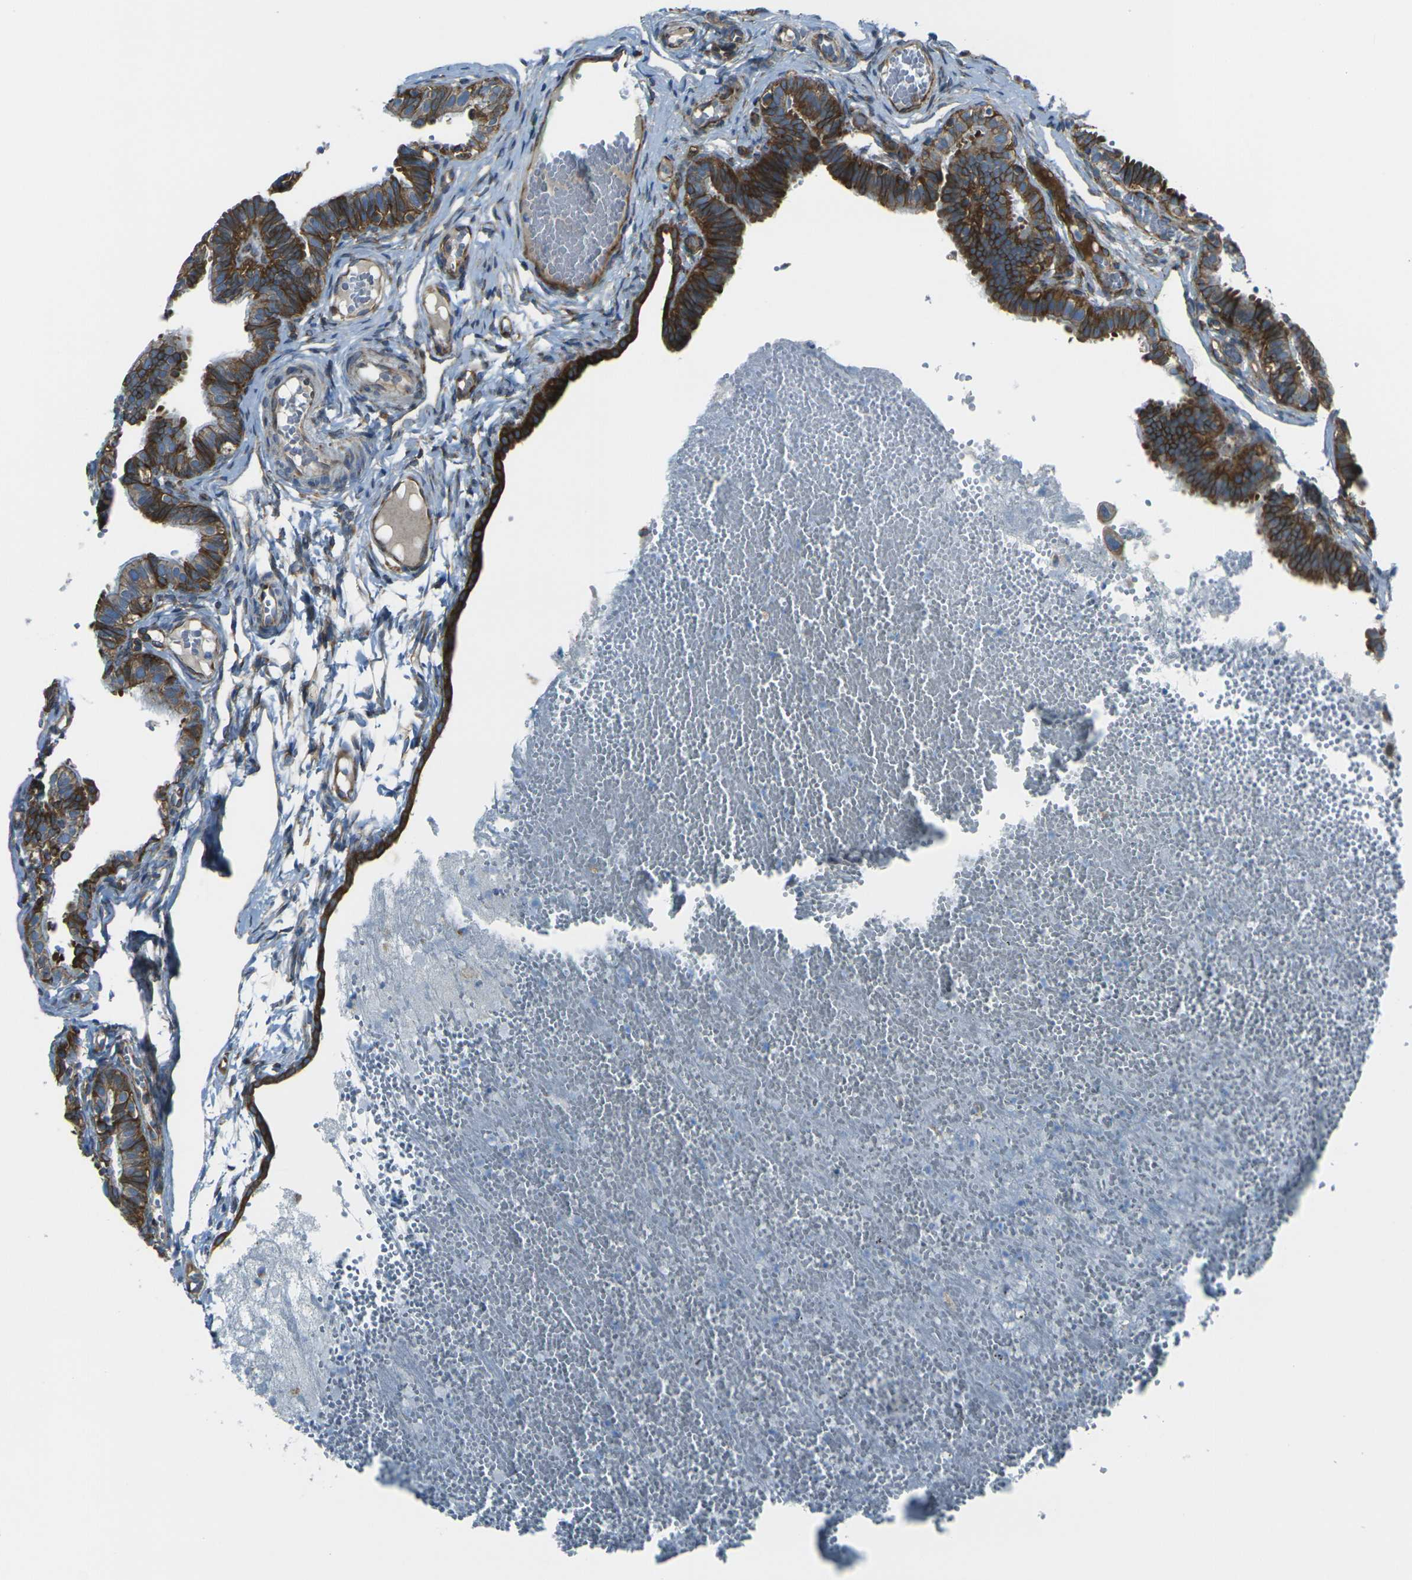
{"staining": {"intensity": "strong", "quantity": ">75%", "location": "cytoplasmic/membranous"}, "tissue": "fallopian tube", "cell_type": "Glandular cells", "image_type": "normal", "snomed": [{"axis": "morphology", "description": "Normal tissue, NOS"}, {"axis": "topography", "description": "Fallopian tube"}, {"axis": "topography", "description": "Placenta"}], "caption": "Protein expression analysis of unremarkable human fallopian tube reveals strong cytoplasmic/membranous positivity in approximately >75% of glandular cells. (DAB (3,3'-diaminobenzidine) = brown stain, brightfield microscopy at high magnification).", "gene": "CELSR2", "patient": {"sex": "female", "age": 34}}